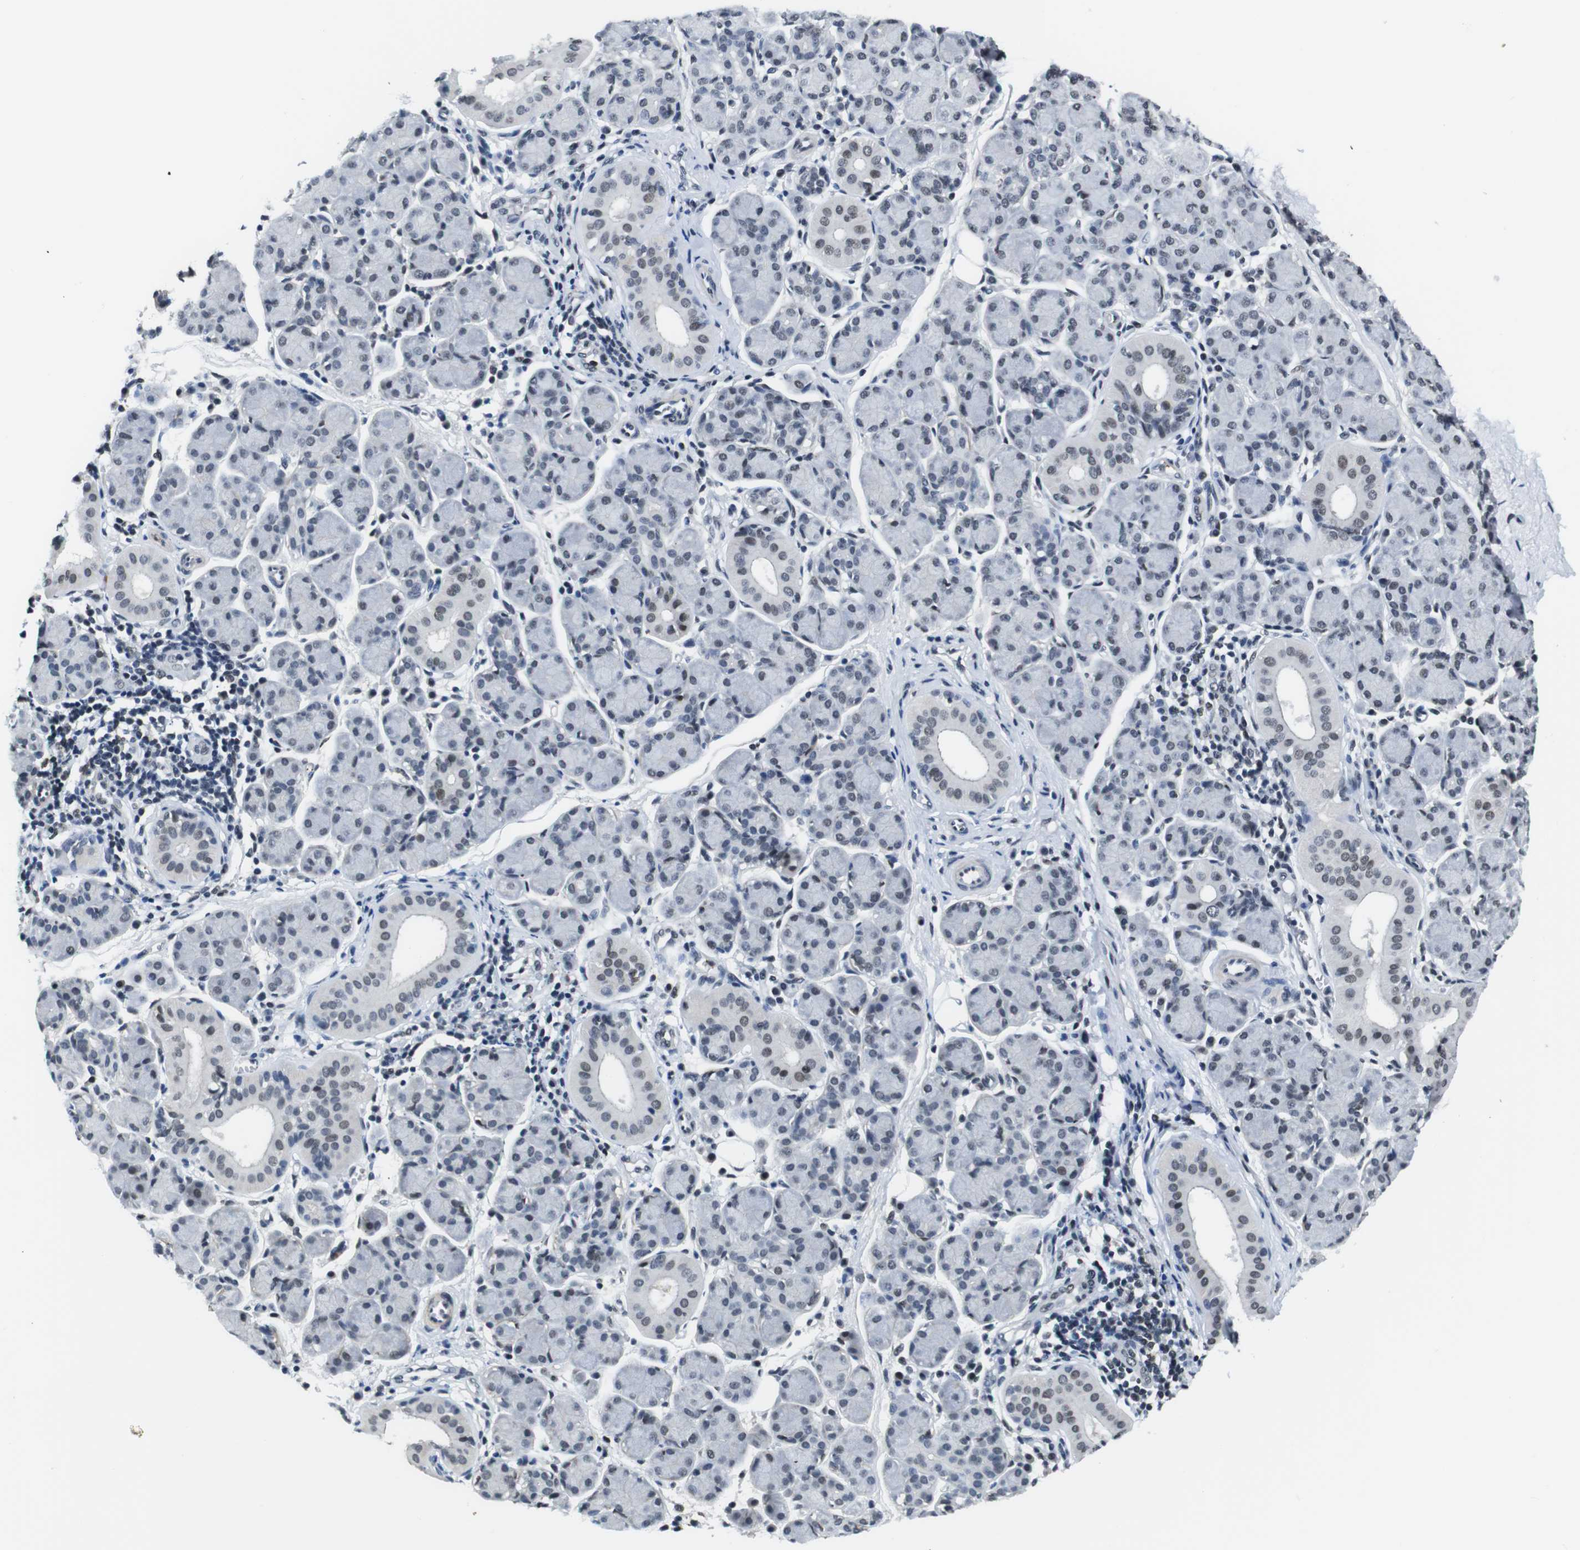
{"staining": {"intensity": "weak", "quantity": "<25%", "location": "nuclear"}, "tissue": "salivary gland", "cell_type": "Glandular cells", "image_type": "normal", "snomed": [{"axis": "morphology", "description": "Normal tissue, NOS"}, {"axis": "morphology", "description": "Inflammation, NOS"}, {"axis": "topography", "description": "Lymph node"}, {"axis": "topography", "description": "Salivary gland"}], "caption": "Glandular cells are negative for protein expression in benign human salivary gland. The staining was performed using DAB (3,3'-diaminobenzidine) to visualize the protein expression in brown, while the nuclei were stained in blue with hematoxylin (Magnification: 20x).", "gene": "ILDR2", "patient": {"sex": "male", "age": 3}}